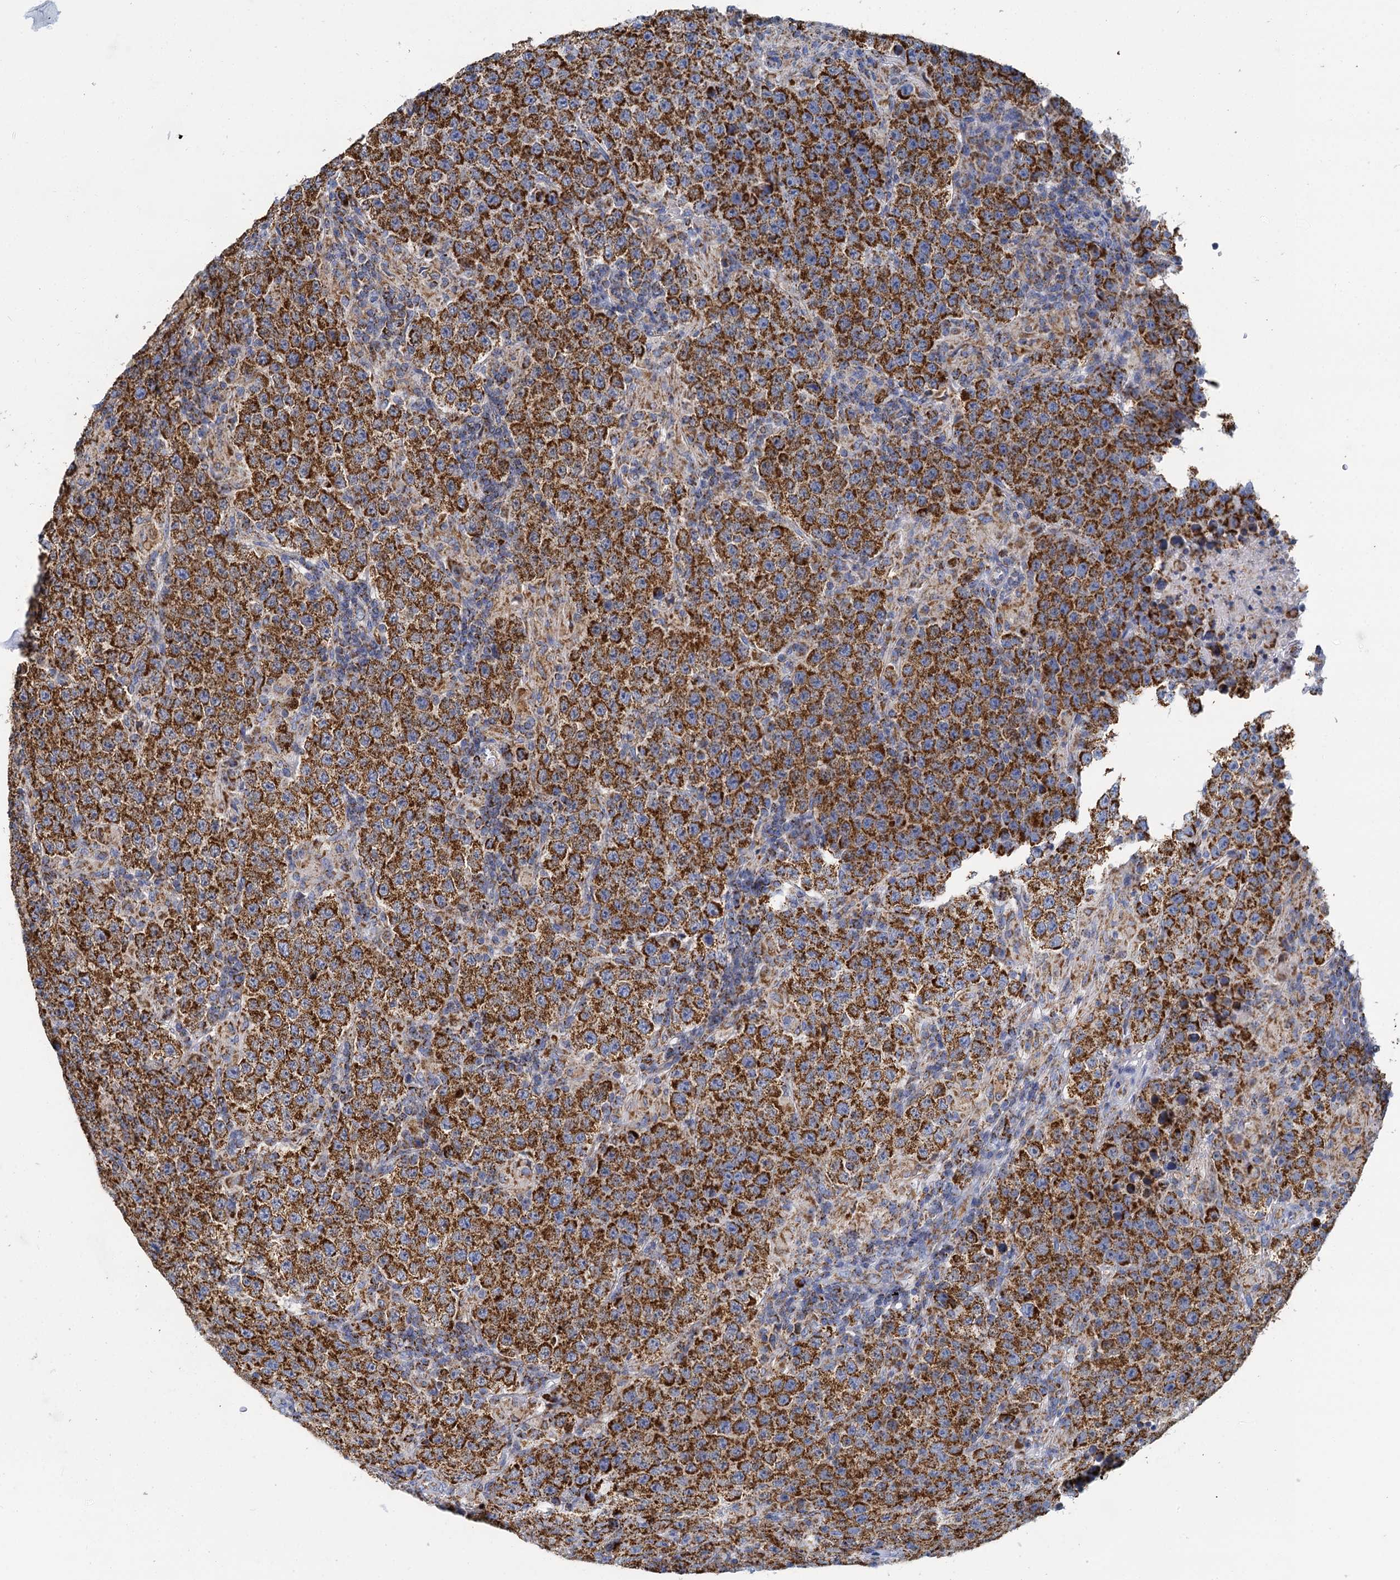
{"staining": {"intensity": "strong", "quantity": ">75%", "location": "cytoplasmic/membranous"}, "tissue": "testis cancer", "cell_type": "Tumor cells", "image_type": "cancer", "snomed": [{"axis": "morphology", "description": "Normal tissue, NOS"}, {"axis": "morphology", "description": "Urothelial carcinoma, High grade"}, {"axis": "morphology", "description": "Seminoma, NOS"}, {"axis": "morphology", "description": "Carcinoma, Embryonal, NOS"}, {"axis": "topography", "description": "Urinary bladder"}, {"axis": "topography", "description": "Testis"}], "caption": "A high amount of strong cytoplasmic/membranous positivity is appreciated in about >75% of tumor cells in testis high-grade urothelial carcinoma tissue.", "gene": "CCP110", "patient": {"sex": "male", "age": 41}}